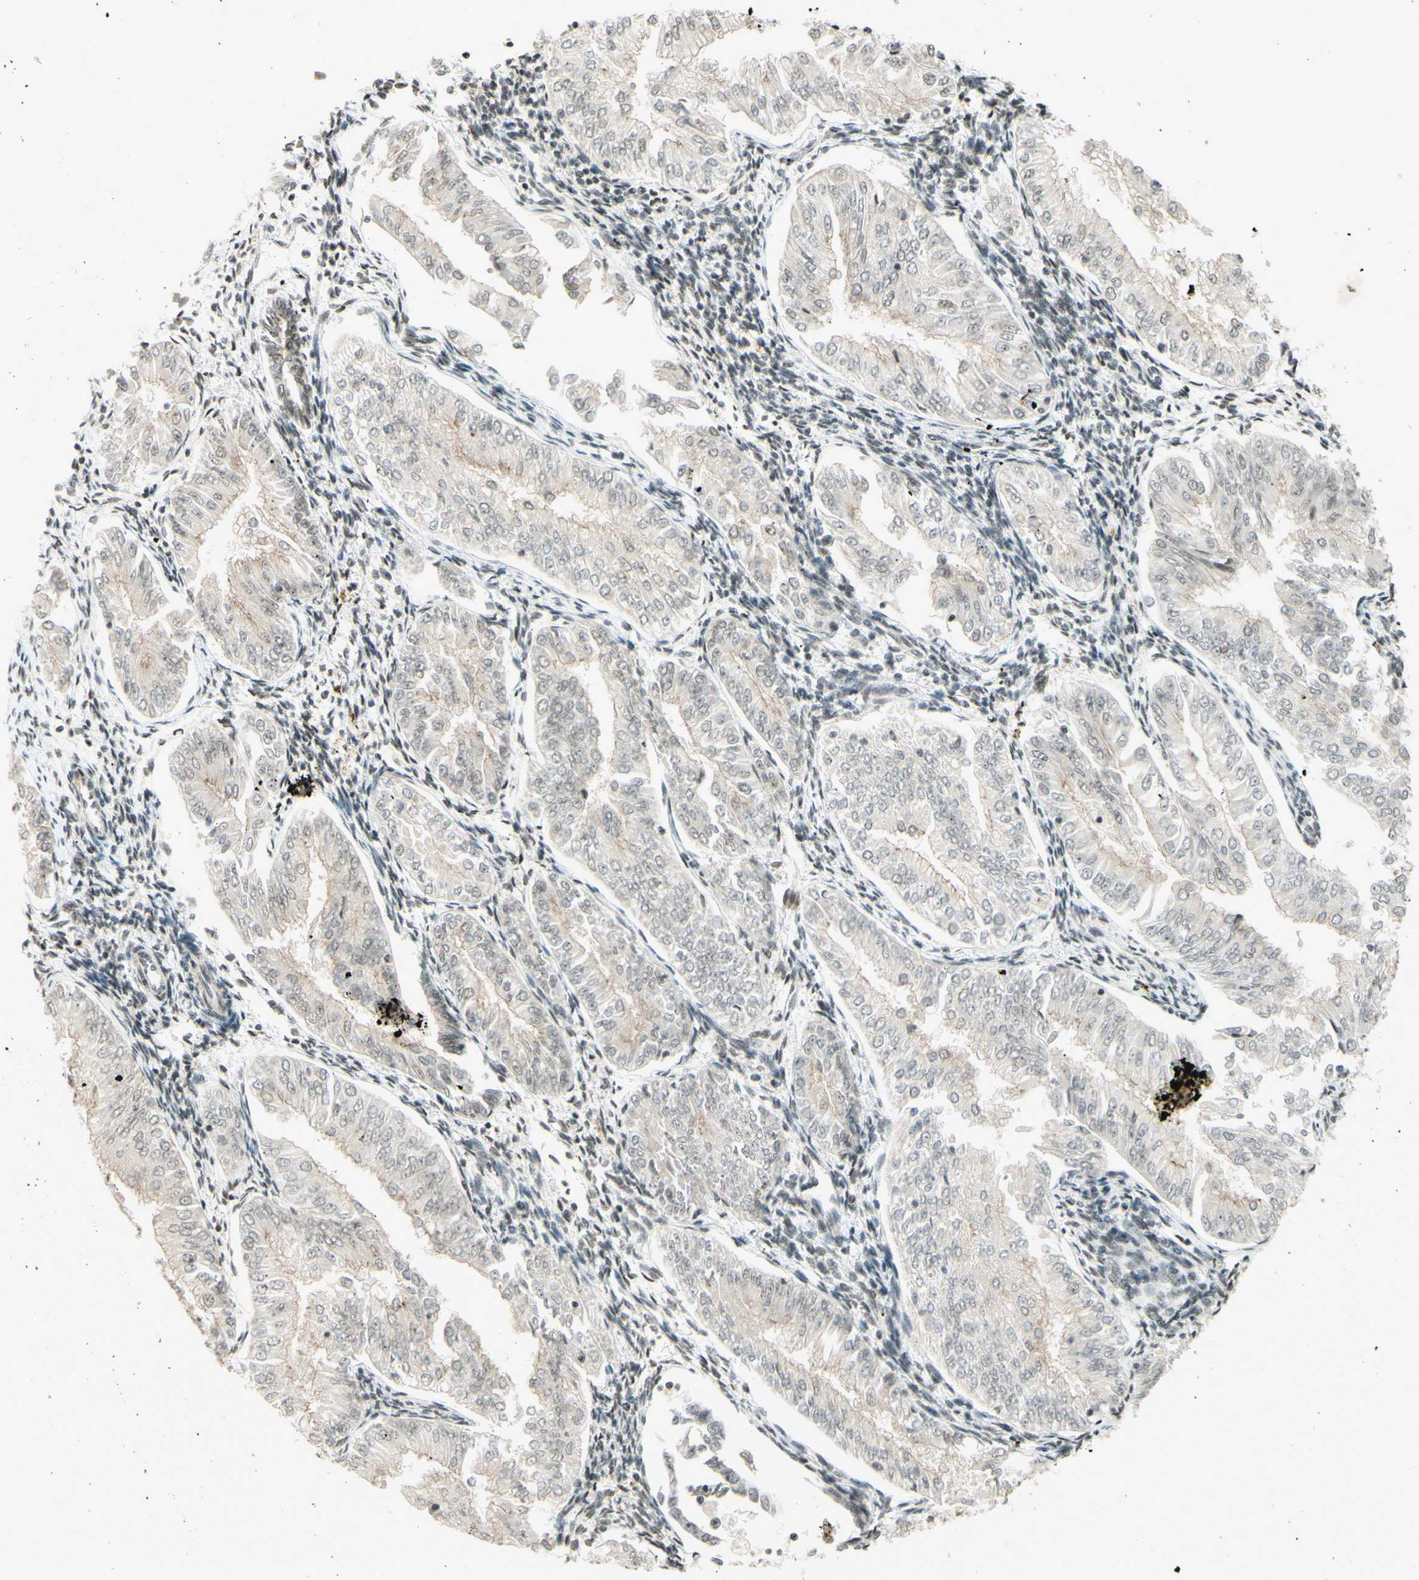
{"staining": {"intensity": "negative", "quantity": "none", "location": "none"}, "tissue": "endometrial cancer", "cell_type": "Tumor cells", "image_type": "cancer", "snomed": [{"axis": "morphology", "description": "Adenocarcinoma, NOS"}, {"axis": "topography", "description": "Endometrium"}], "caption": "An image of endometrial adenocarcinoma stained for a protein exhibits no brown staining in tumor cells.", "gene": "SMARCB1", "patient": {"sex": "female", "age": 53}}